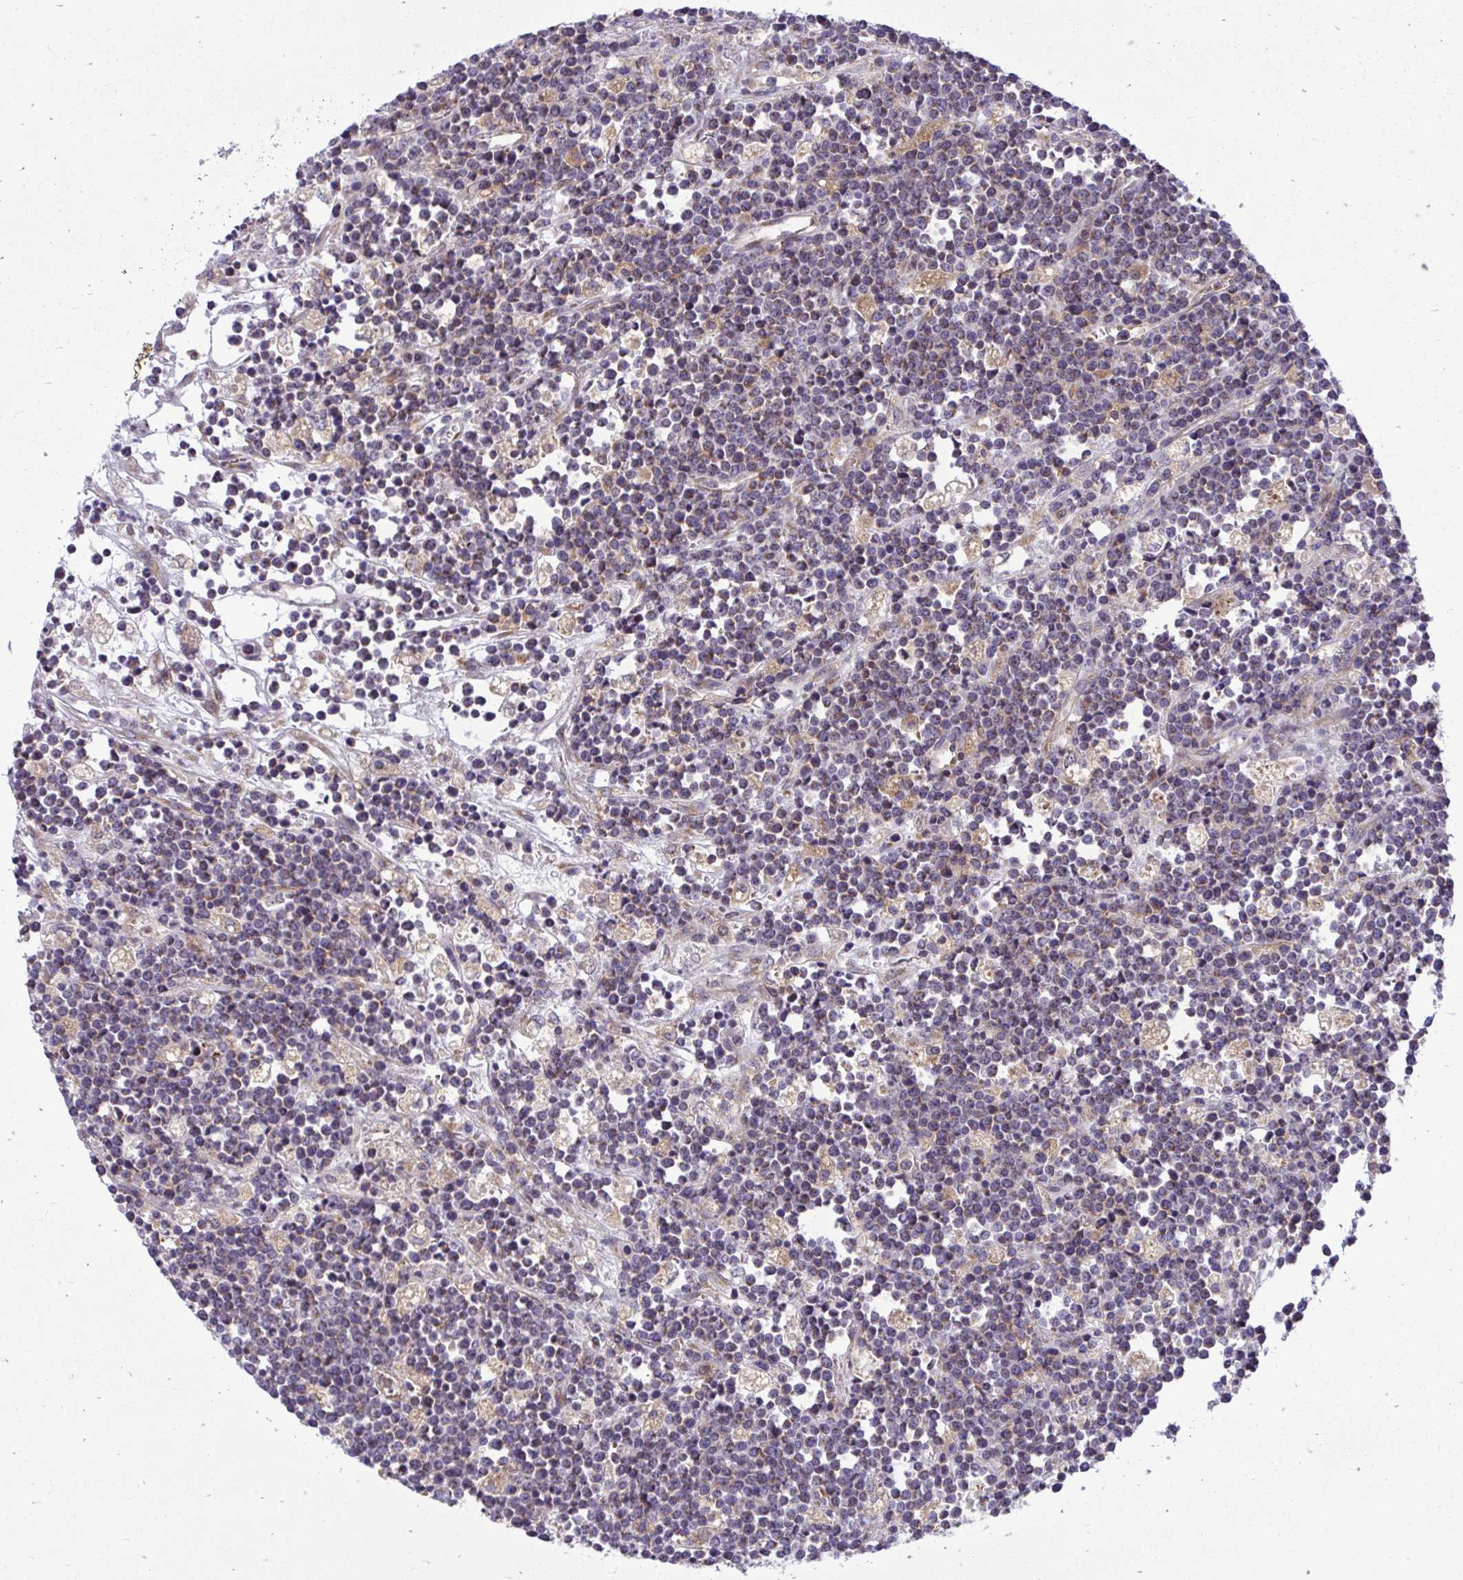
{"staining": {"intensity": "negative", "quantity": "none", "location": "none"}, "tissue": "lymphoma", "cell_type": "Tumor cells", "image_type": "cancer", "snomed": [{"axis": "morphology", "description": "Malignant lymphoma, non-Hodgkin's type, High grade"}, {"axis": "topography", "description": "Ovary"}], "caption": "Protein analysis of lymphoma exhibits no significant expression in tumor cells.", "gene": "VTI1B", "patient": {"sex": "female", "age": 56}}